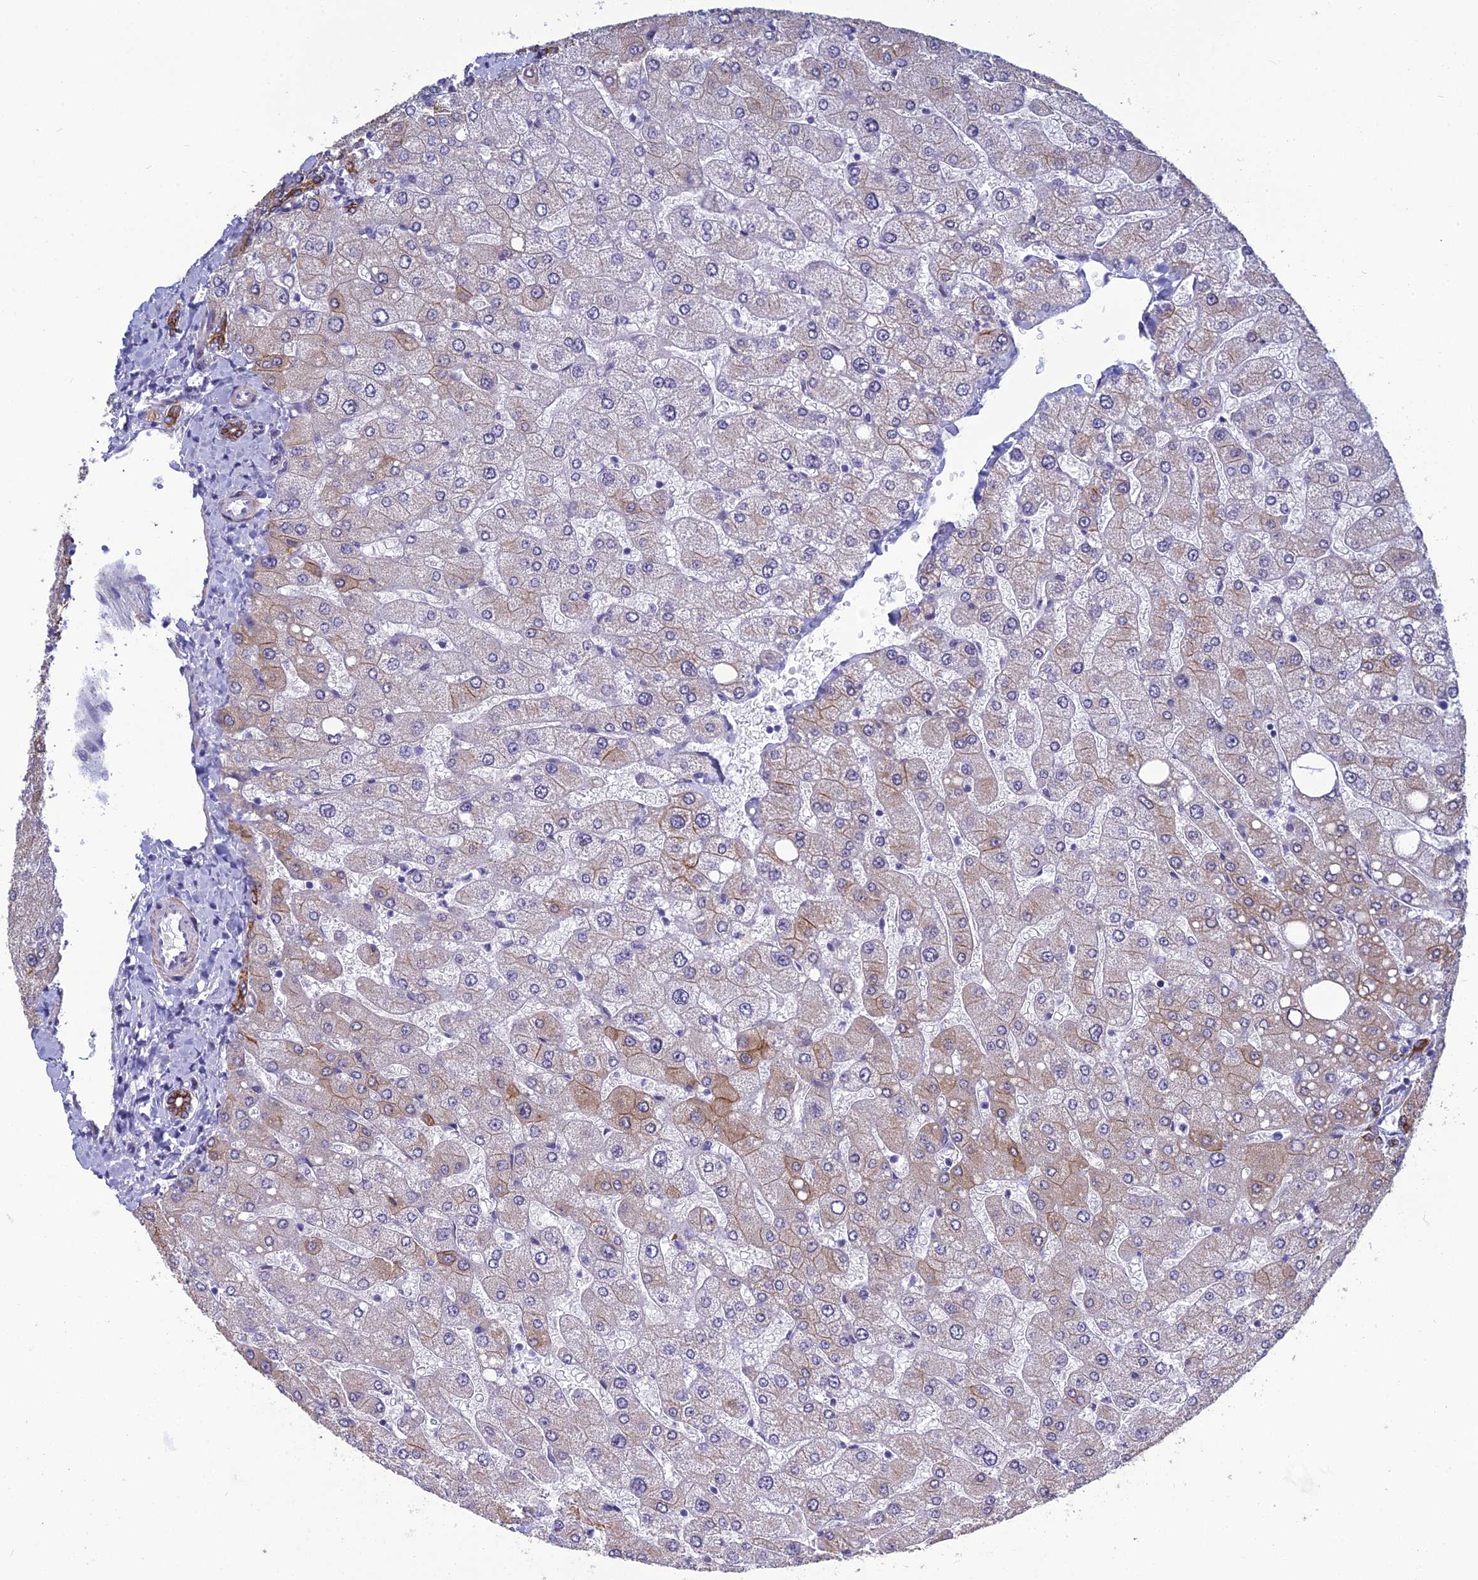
{"staining": {"intensity": "strong", "quantity": ">75%", "location": "cytoplasmic/membranous"}, "tissue": "liver", "cell_type": "Cholangiocytes", "image_type": "normal", "snomed": [{"axis": "morphology", "description": "Normal tissue, NOS"}, {"axis": "topography", "description": "Liver"}], "caption": "Protein staining of normal liver exhibits strong cytoplasmic/membranous staining in approximately >75% of cholangiocytes. The protein of interest is shown in brown color, while the nuclei are stained blue.", "gene": "LZTS2", "patient": {"sex": "male", "age": 55}}